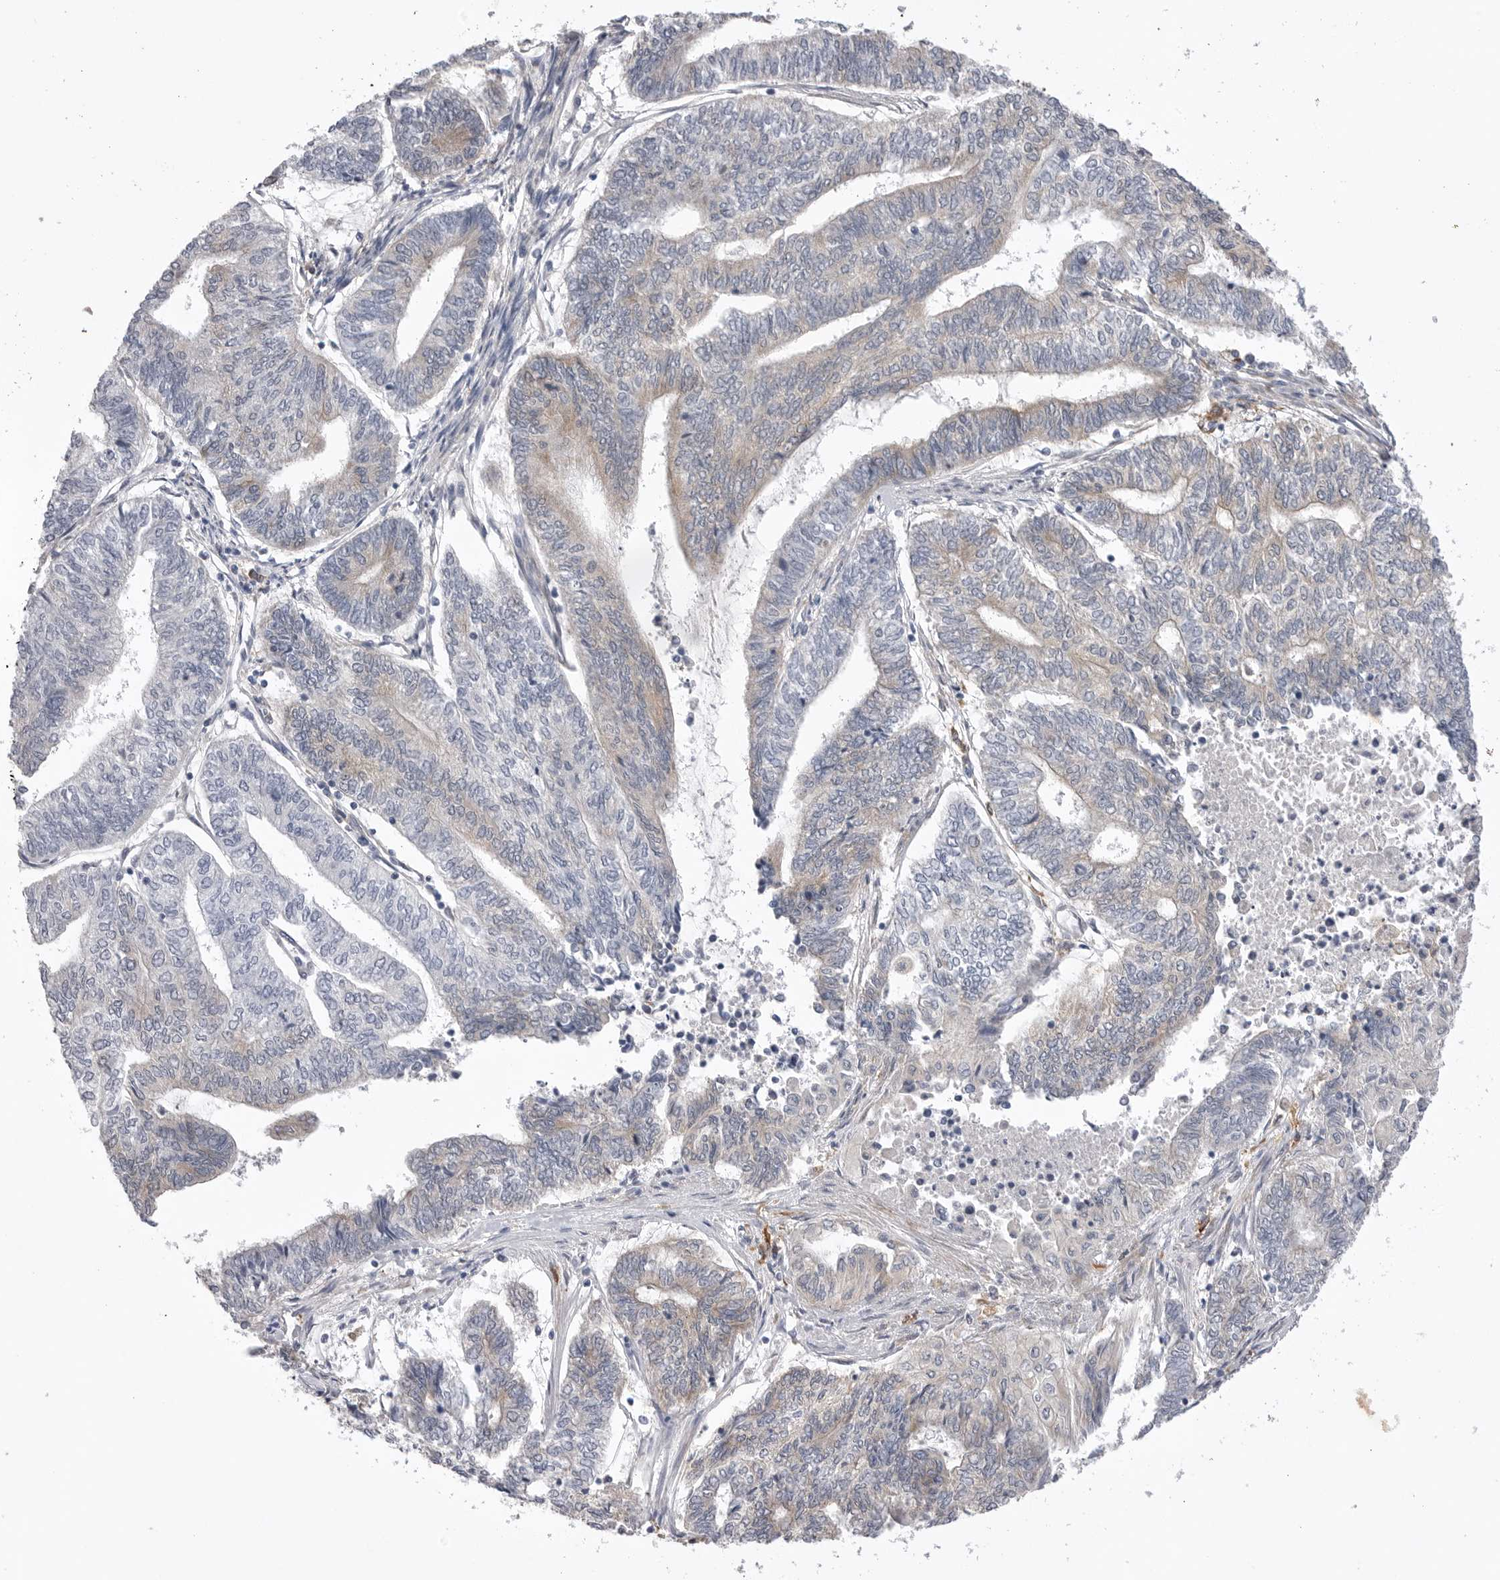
{"staining": {"intensity": "weak", "quantity": "25%-75%", "location": "cytoplasmic/membranous"}, "tissue": "endometrial cancer", "cell_type": "Tumor cells", "image_type": "cancer", "snomed": [{"axis": "morphology", "description": "Adenocarcinoma, NOS"}, {"axis": "topography", "description": "Uterus"}, {"axis": "topography", "description": "Endometrium"}], "caption": "Tumor cells demonstrate weak cytoplasmic/membranous staining in about 25%-75% of cells in endometrial cancer.", "gene": "VAC14", "patient": {"sex": "female", "age": 70}}